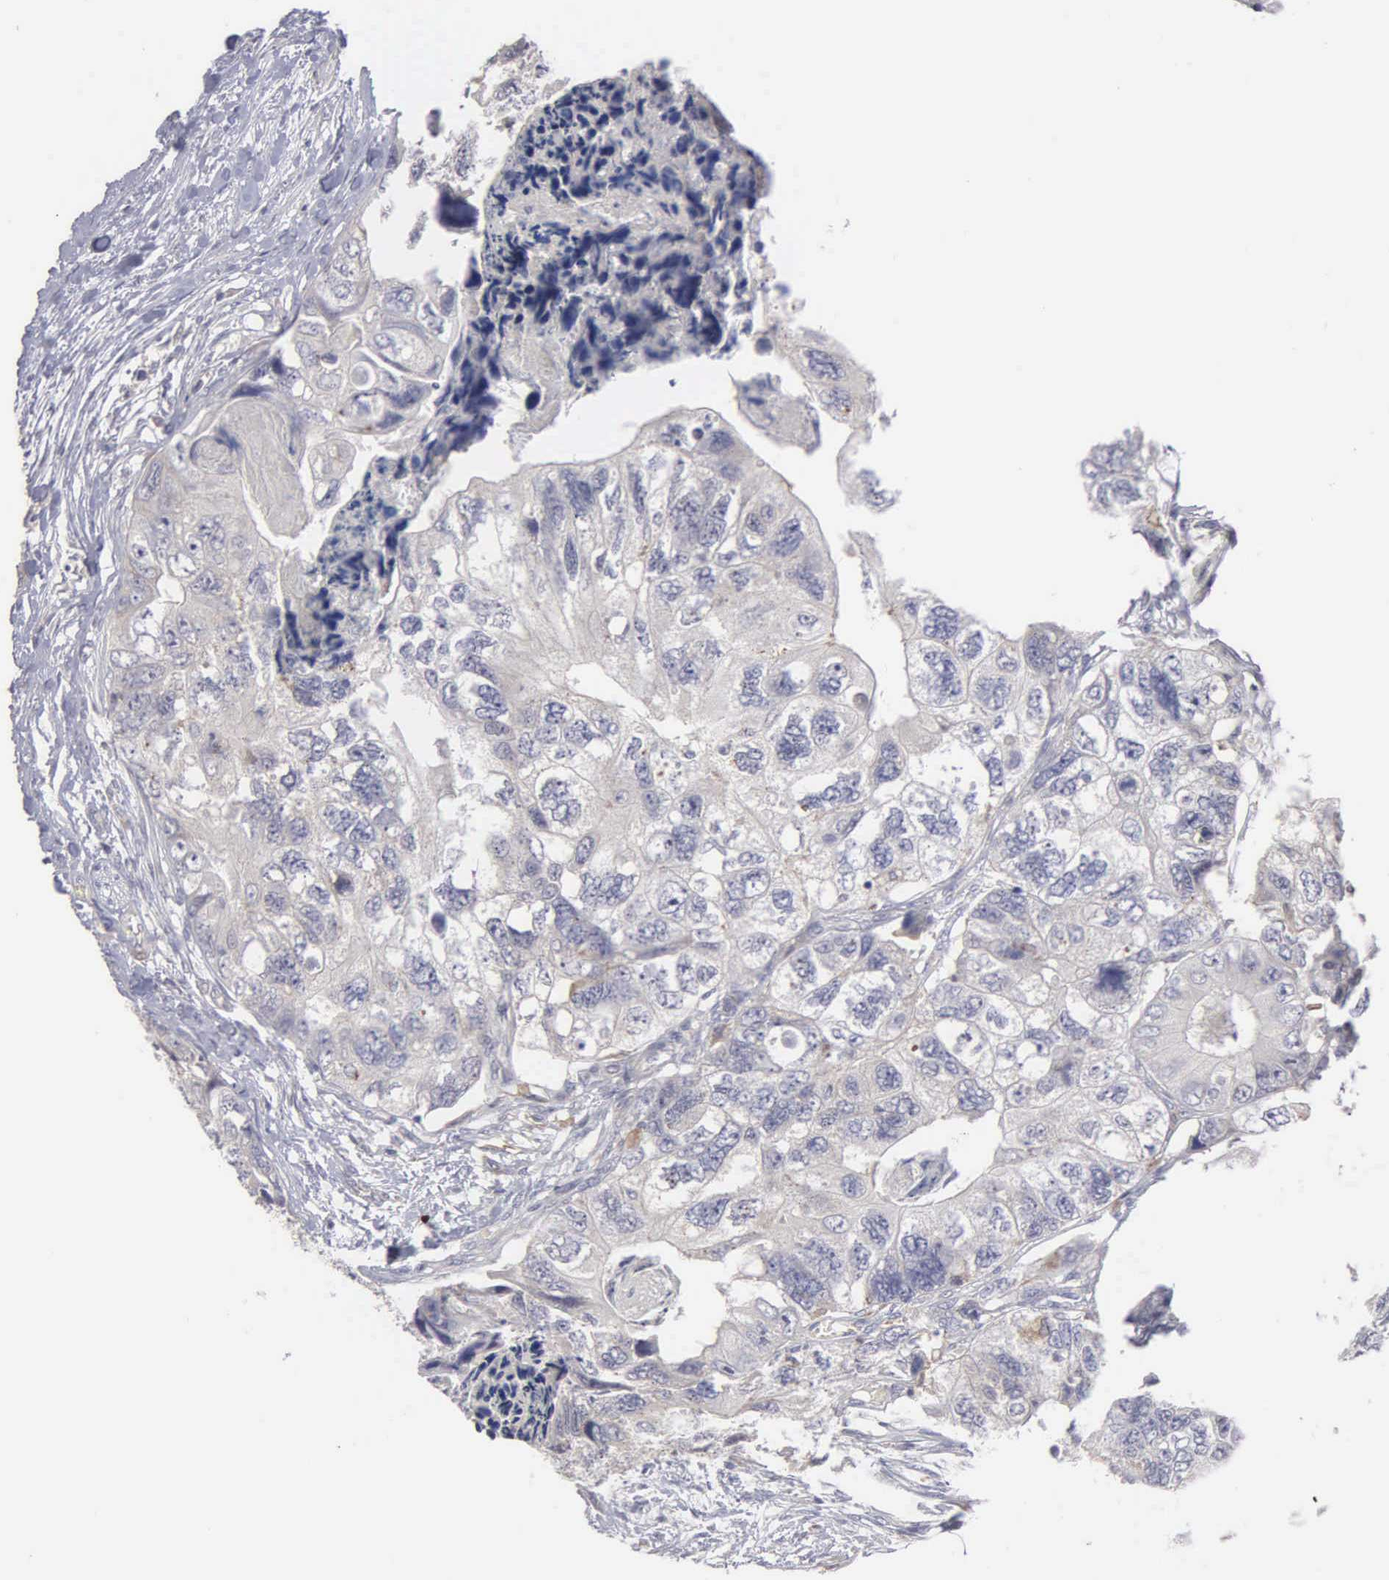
{"staining": {"intensity": "negative", "quantity": "none", "location": "none"}, "tissue": "colorectal cancer", "cell_type": "Tumor cells", "image_type": "cancer", "snomed": [{"axis": "morphology", "description": "Adenocarcinoma, NOS"}, {"axis": "topography", "description": "Rectum"}], "caption": "Image shows no protein positivity in tumor cells of adenocarcinoma (colorectal) tissue.", "gene": "LIN52", "patient": {"sex": "female", "age": 82}}